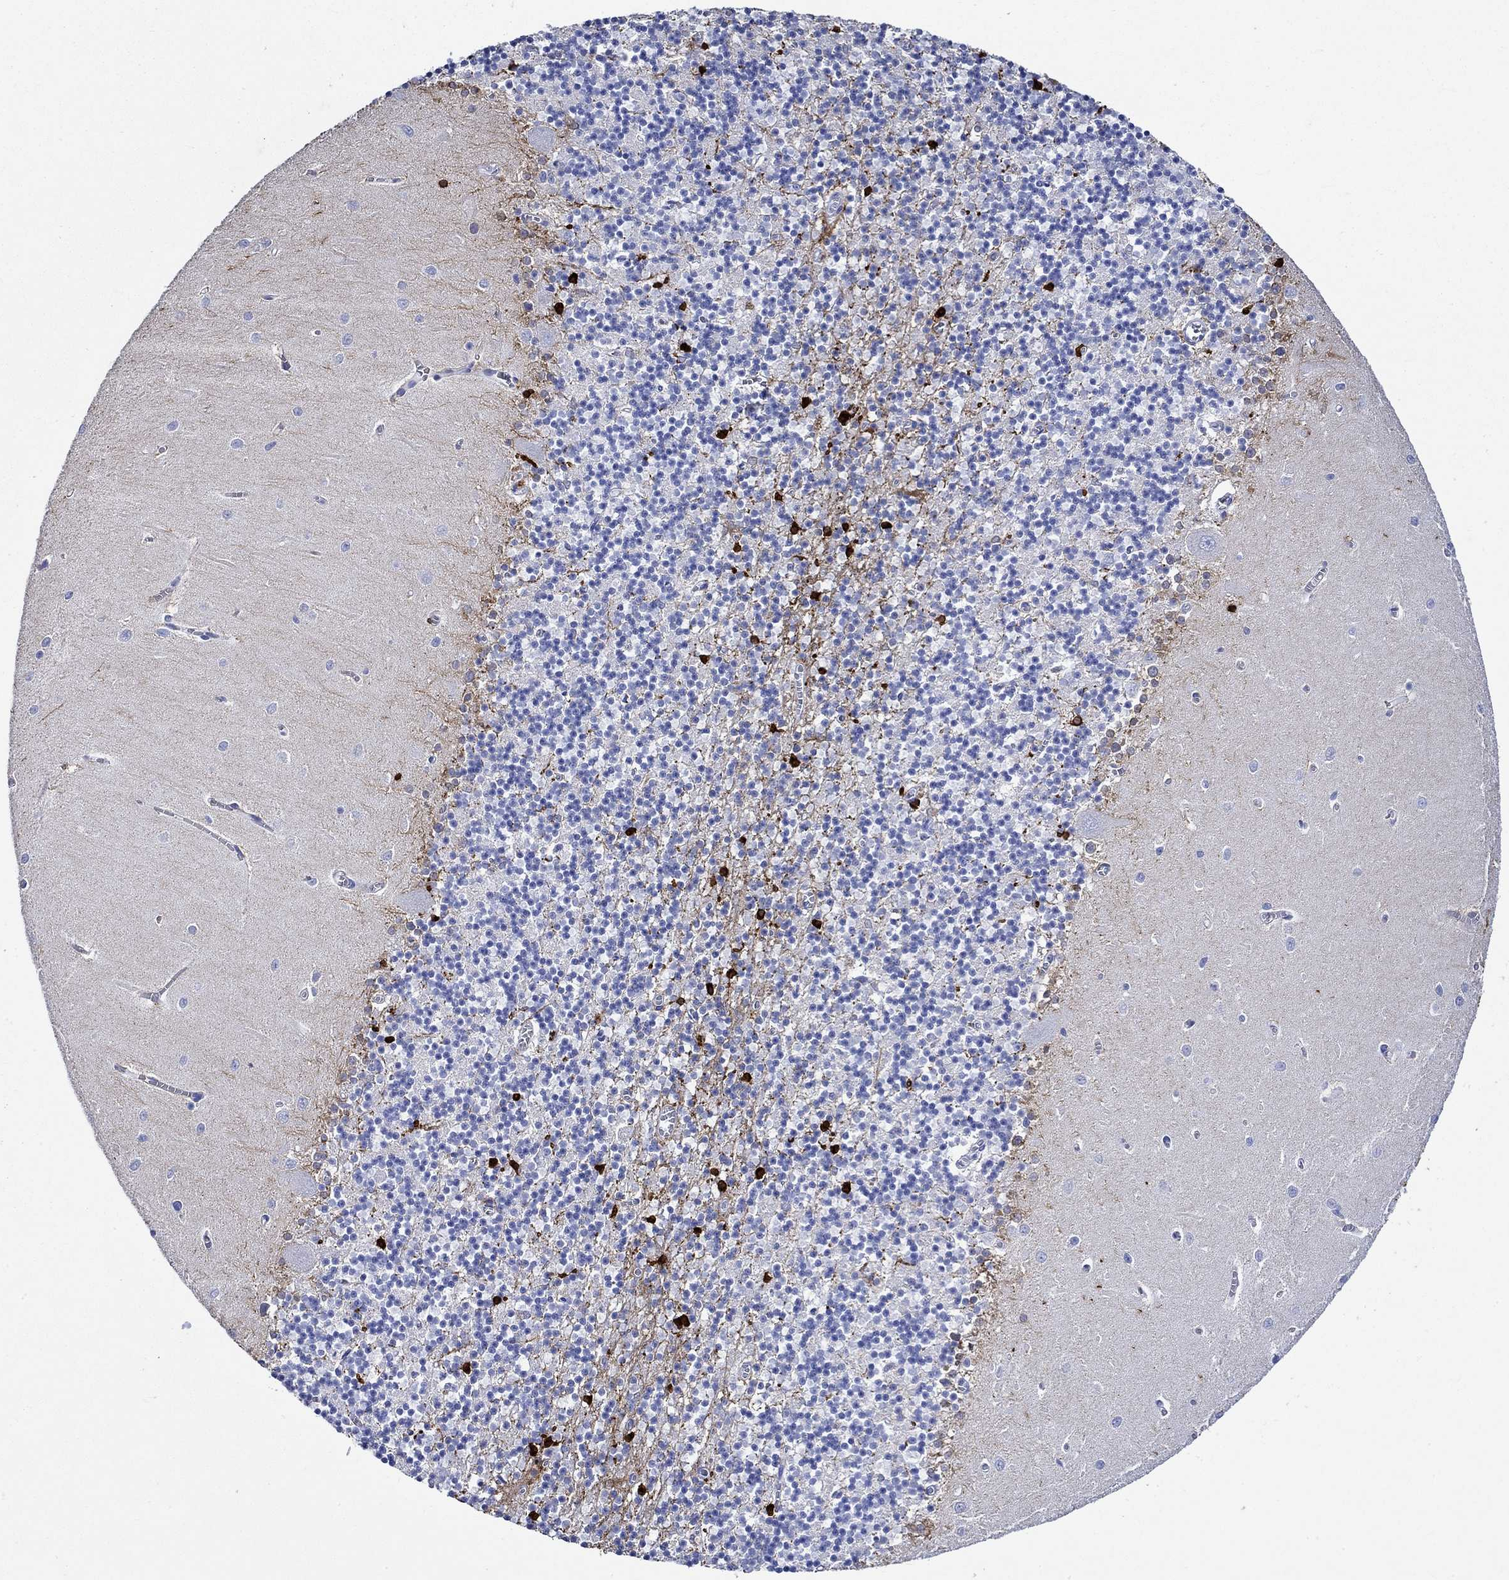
{"staining": {"intensity": "strong", "quantity": "<25%", "location": "cytoplasmic/membranous,nuclear"}, "tissue": "cerebellum", "cell_type": "Cells in granular layer", "image_type": "normal", "snomed": [{"axis": "morphology", "description": "Normal tissue, NOS"}, {"axis": "topography", "description": "Cerebellum"}], "caption": "Protein positivity by immunohistochemistry (IHC) displays strong cytoplasmic/membranous,nuclear staining in approximately <25% of cells in granular layer in unremarkable cerebellum.", "gene": "CRYAB", "patient": {"sex": "female", "age": 64}}